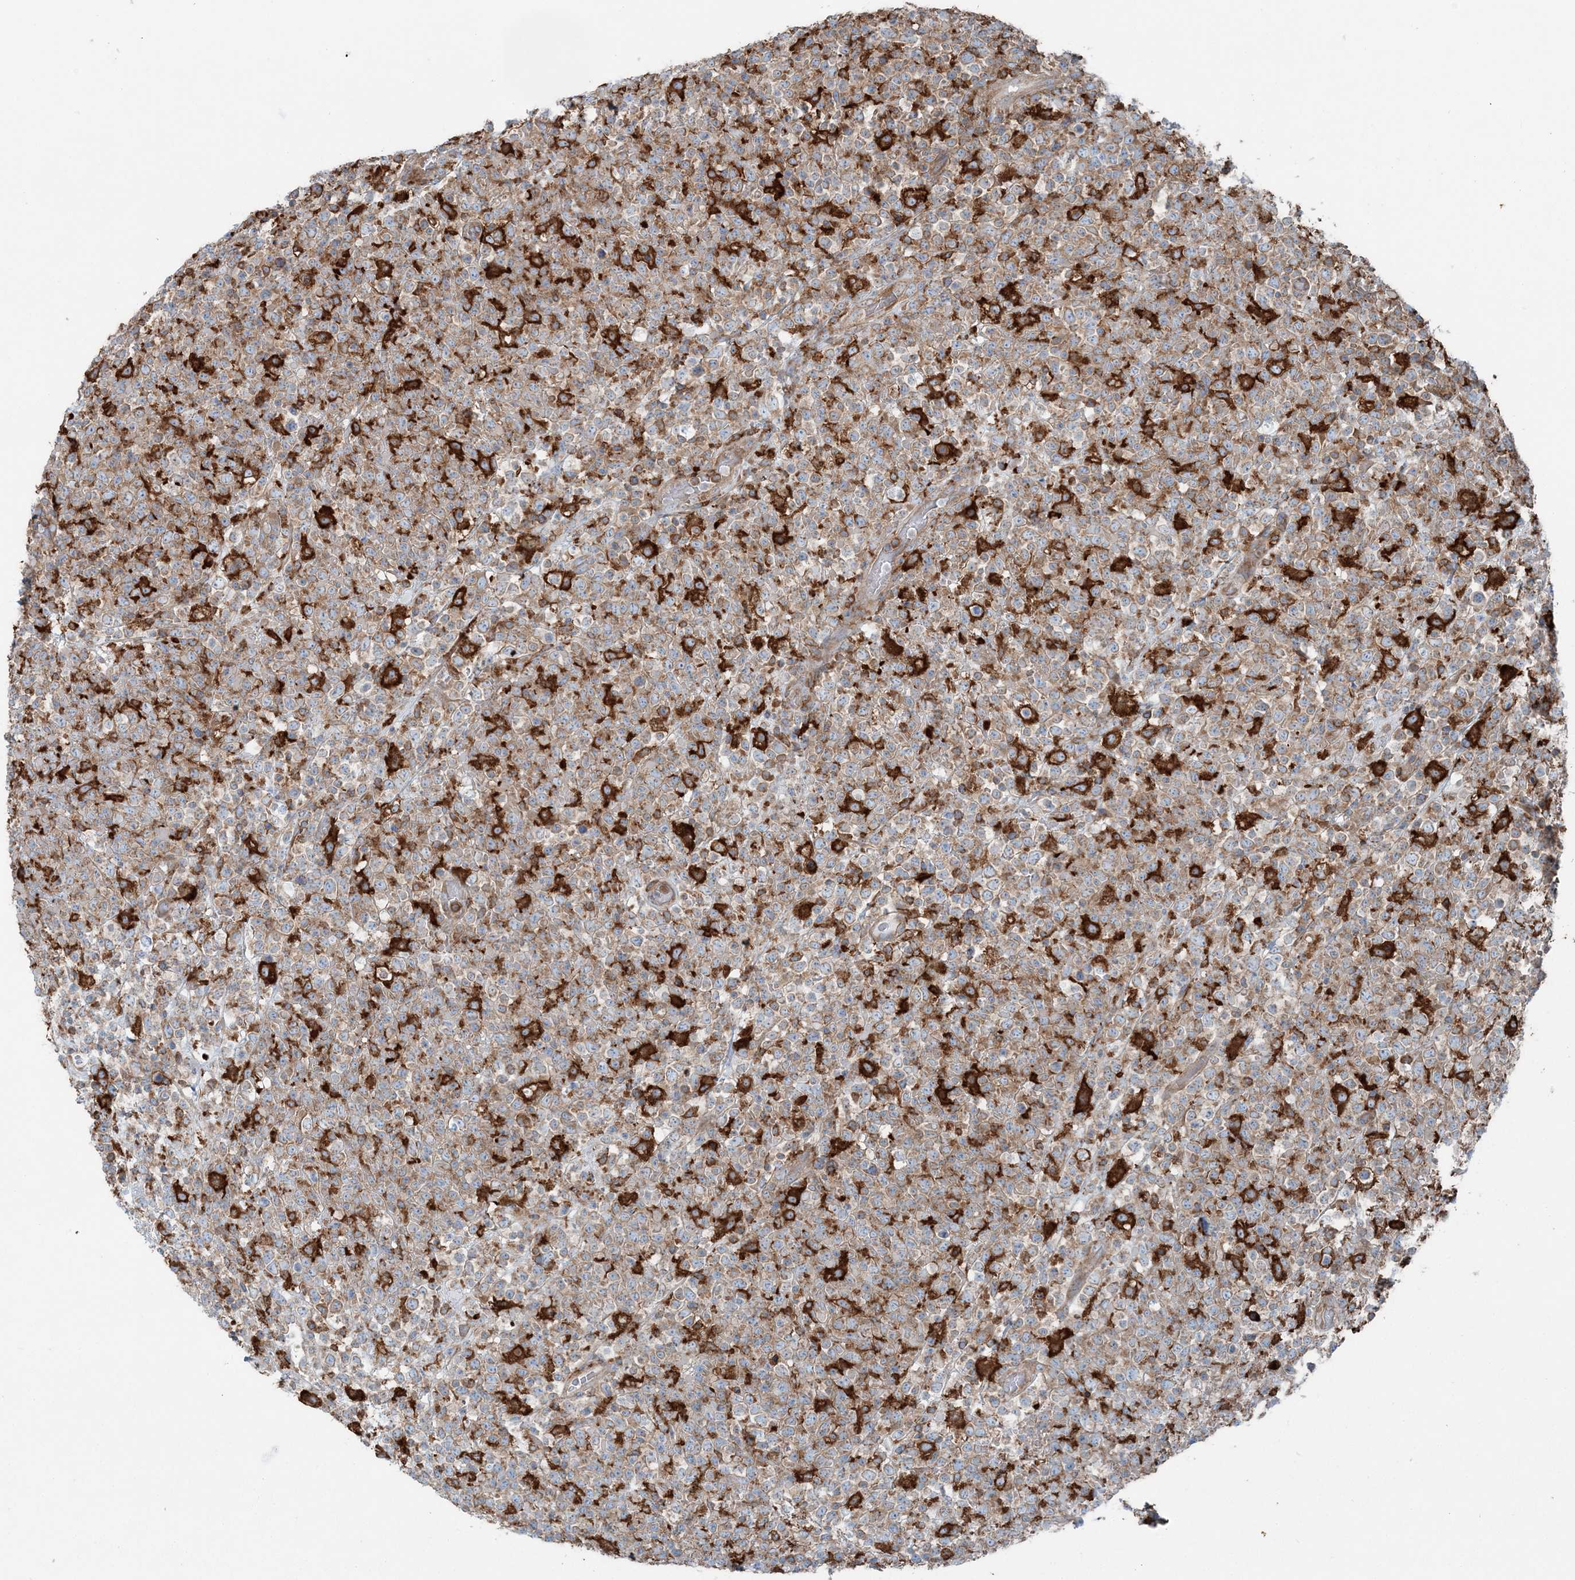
{"staining": {"intensity": "moderate", "quantity": ">75%", "location": "cytoplasmic/membranous"}, "tissue": "lymphoma", "cell_type": "Tumor cells", "image_type": "cancer", "snomed": [{"axis": "morphology", "description": "Malignant lymphoma, non-Hodgkin's type, High grade"}, {"axis": "topography", "description": "Colon"}], "caption": "Tumor cells exhibit medium levels of moderate cytoplasmic/membranous positivity in about >75% of cells in high-grade malignant lymphoma, non-Hodgkin's type. Nuclei are stained in blue.", "gene": "SNX2", "patient": {"sex": "female", "age": 53}}